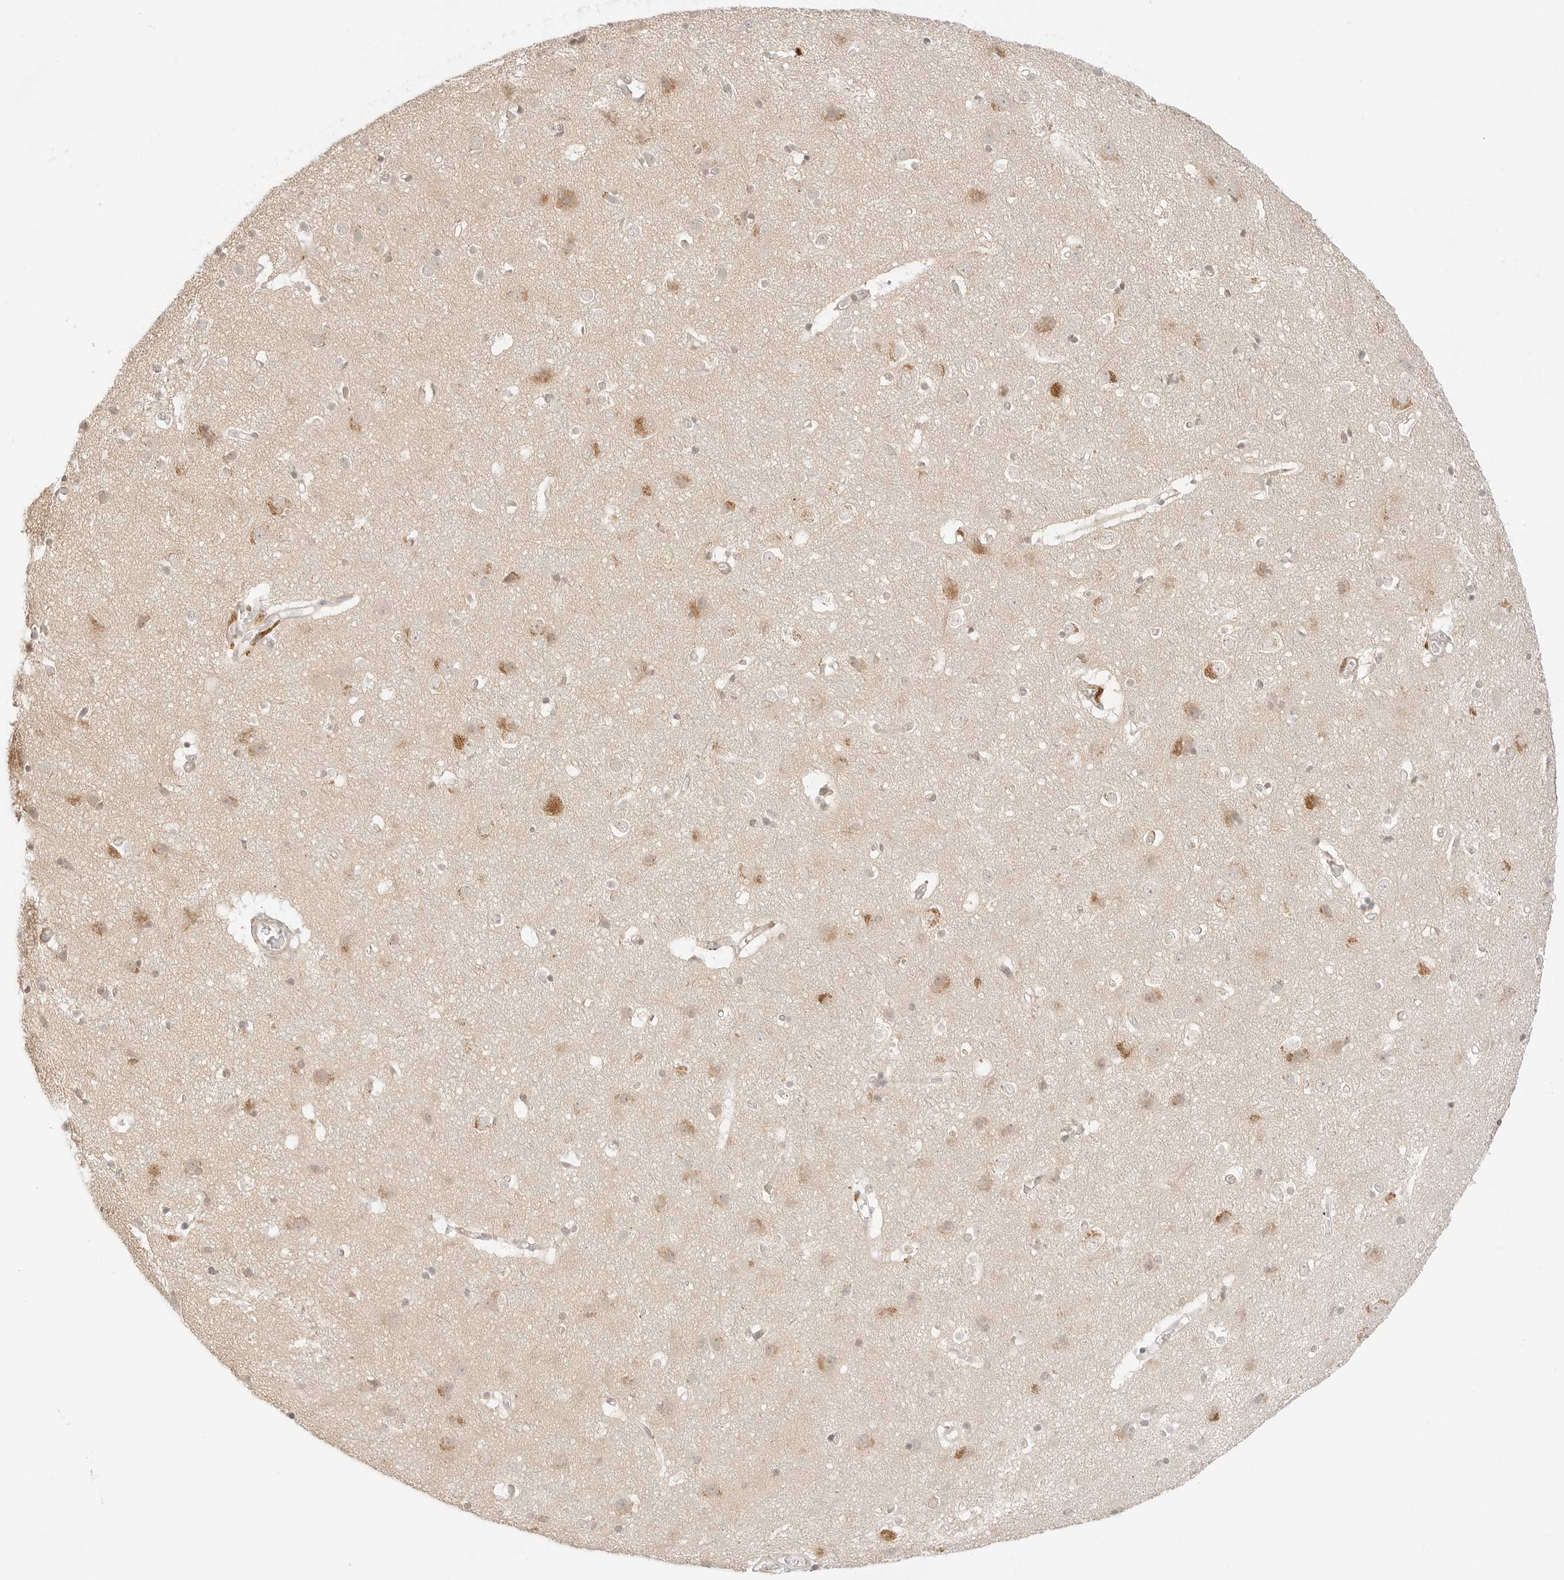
{"staining": {"intensity": "negative", "quantity": "none", "location": "none"}, "tissue": "cerebral cortex", "cell_type": "Endothelial cells", "image_type": "normal", "snomed": [{"axis": "morphology", "description": "Normal tissue, NOS"}, {"axis": "topography", "description": "Cerebral cortex"}], "caption": "This is an IHC histopathology image of normal cerebral cortex. There is no positivity in endothelial cells.", "gene": "GNAS", "patient": {"sex": "male", "age": 54}}